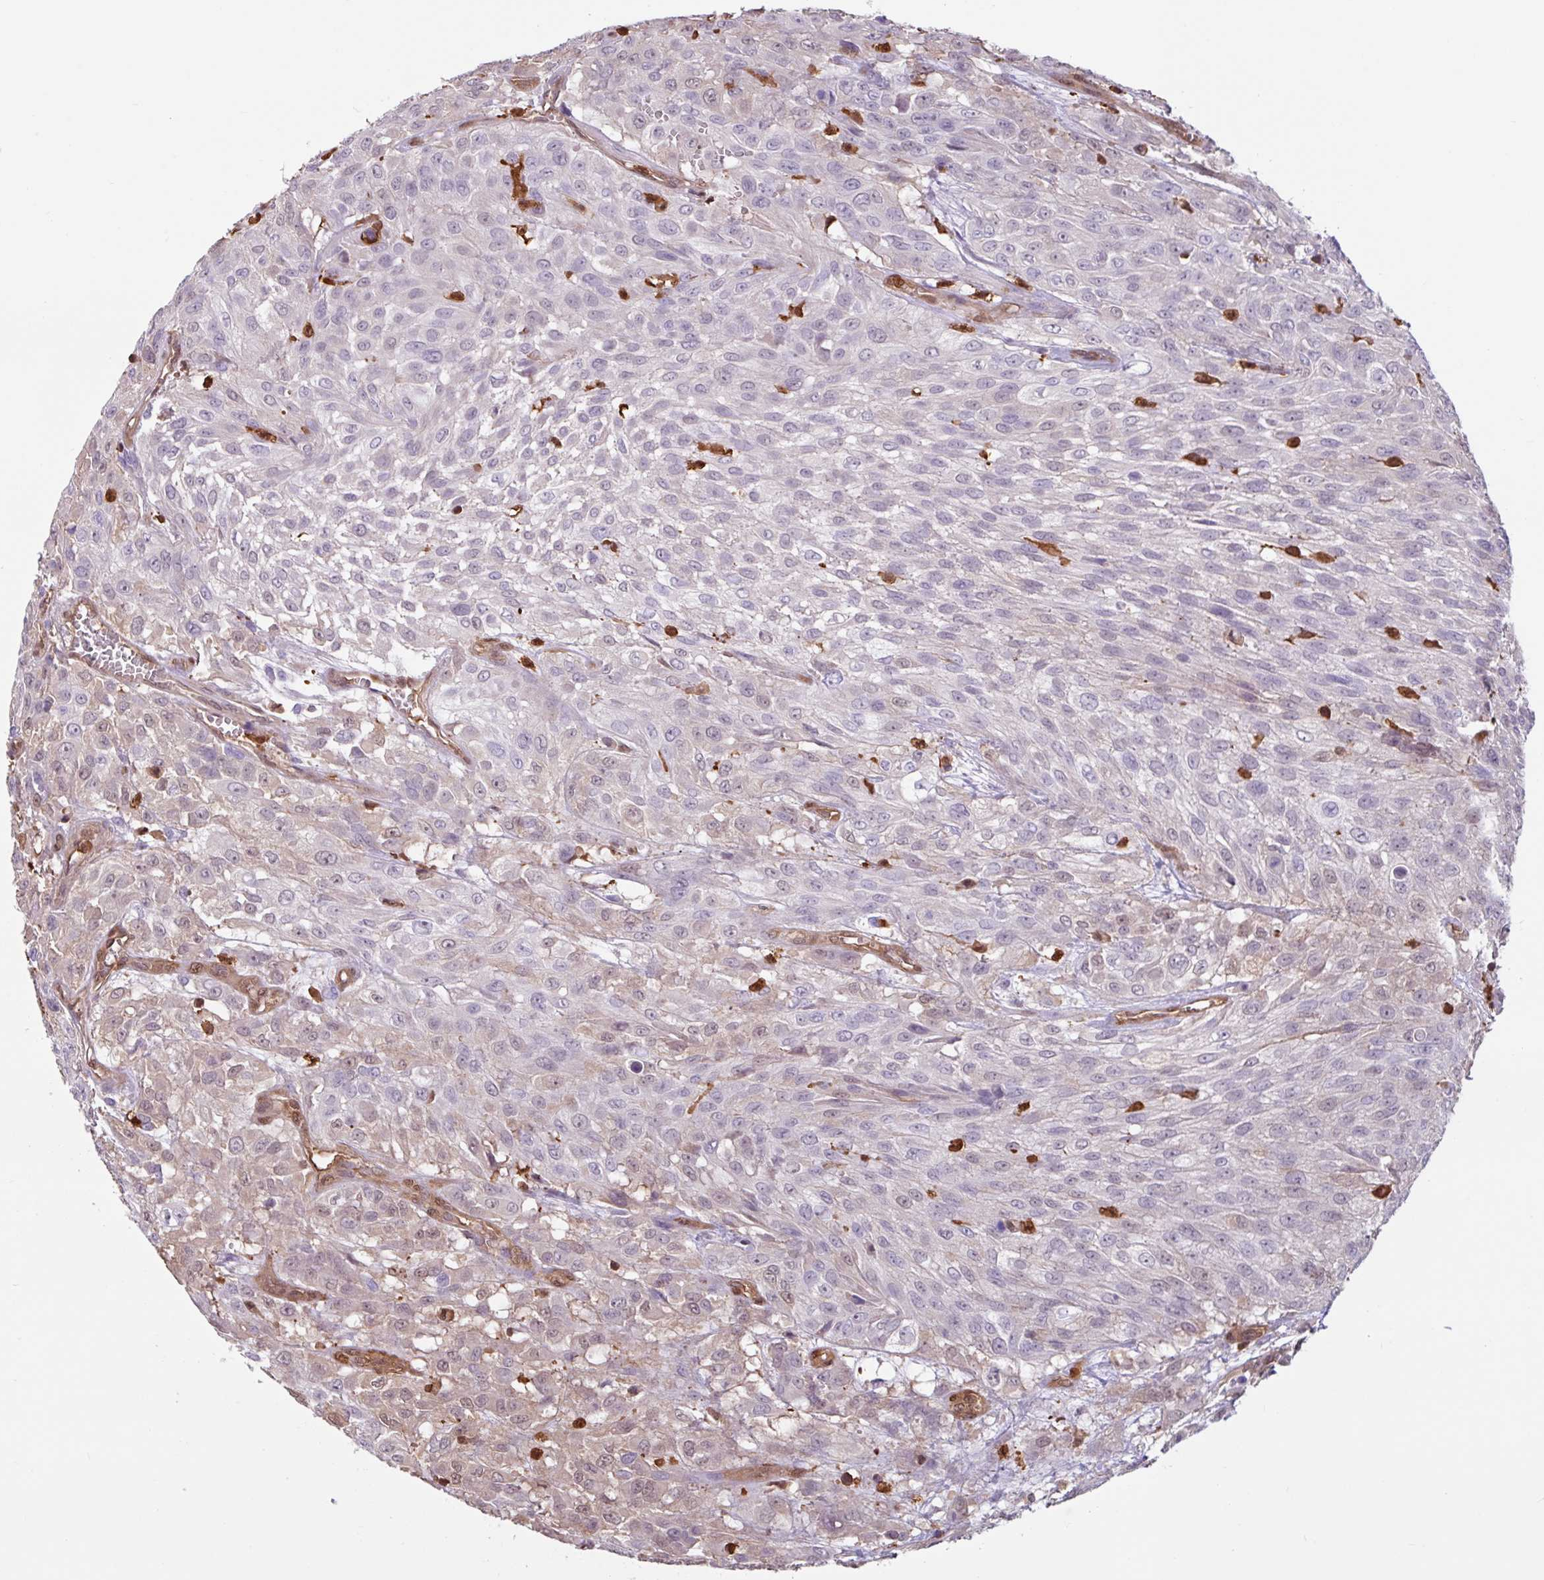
{"staining": {"intensity": "negative", "quantity": "none", "location": "none"}, "tissue": "urothelial cancer", "cell_type": "Tumor cells", "image_type": "cancer", "snomed": [{"axis": "morphology", "description": "Urothelial carcinoma, High grade"}, {"axis": "topography", "description": "Urinary bladder"}], "caption": "Urothelial carcinoma (high-grade) was stained to show a protein in brown. There is no significant staining in tumor cells.", "gene": "ARHGDIB", "patient": {"sex": "male", "age": 57}}